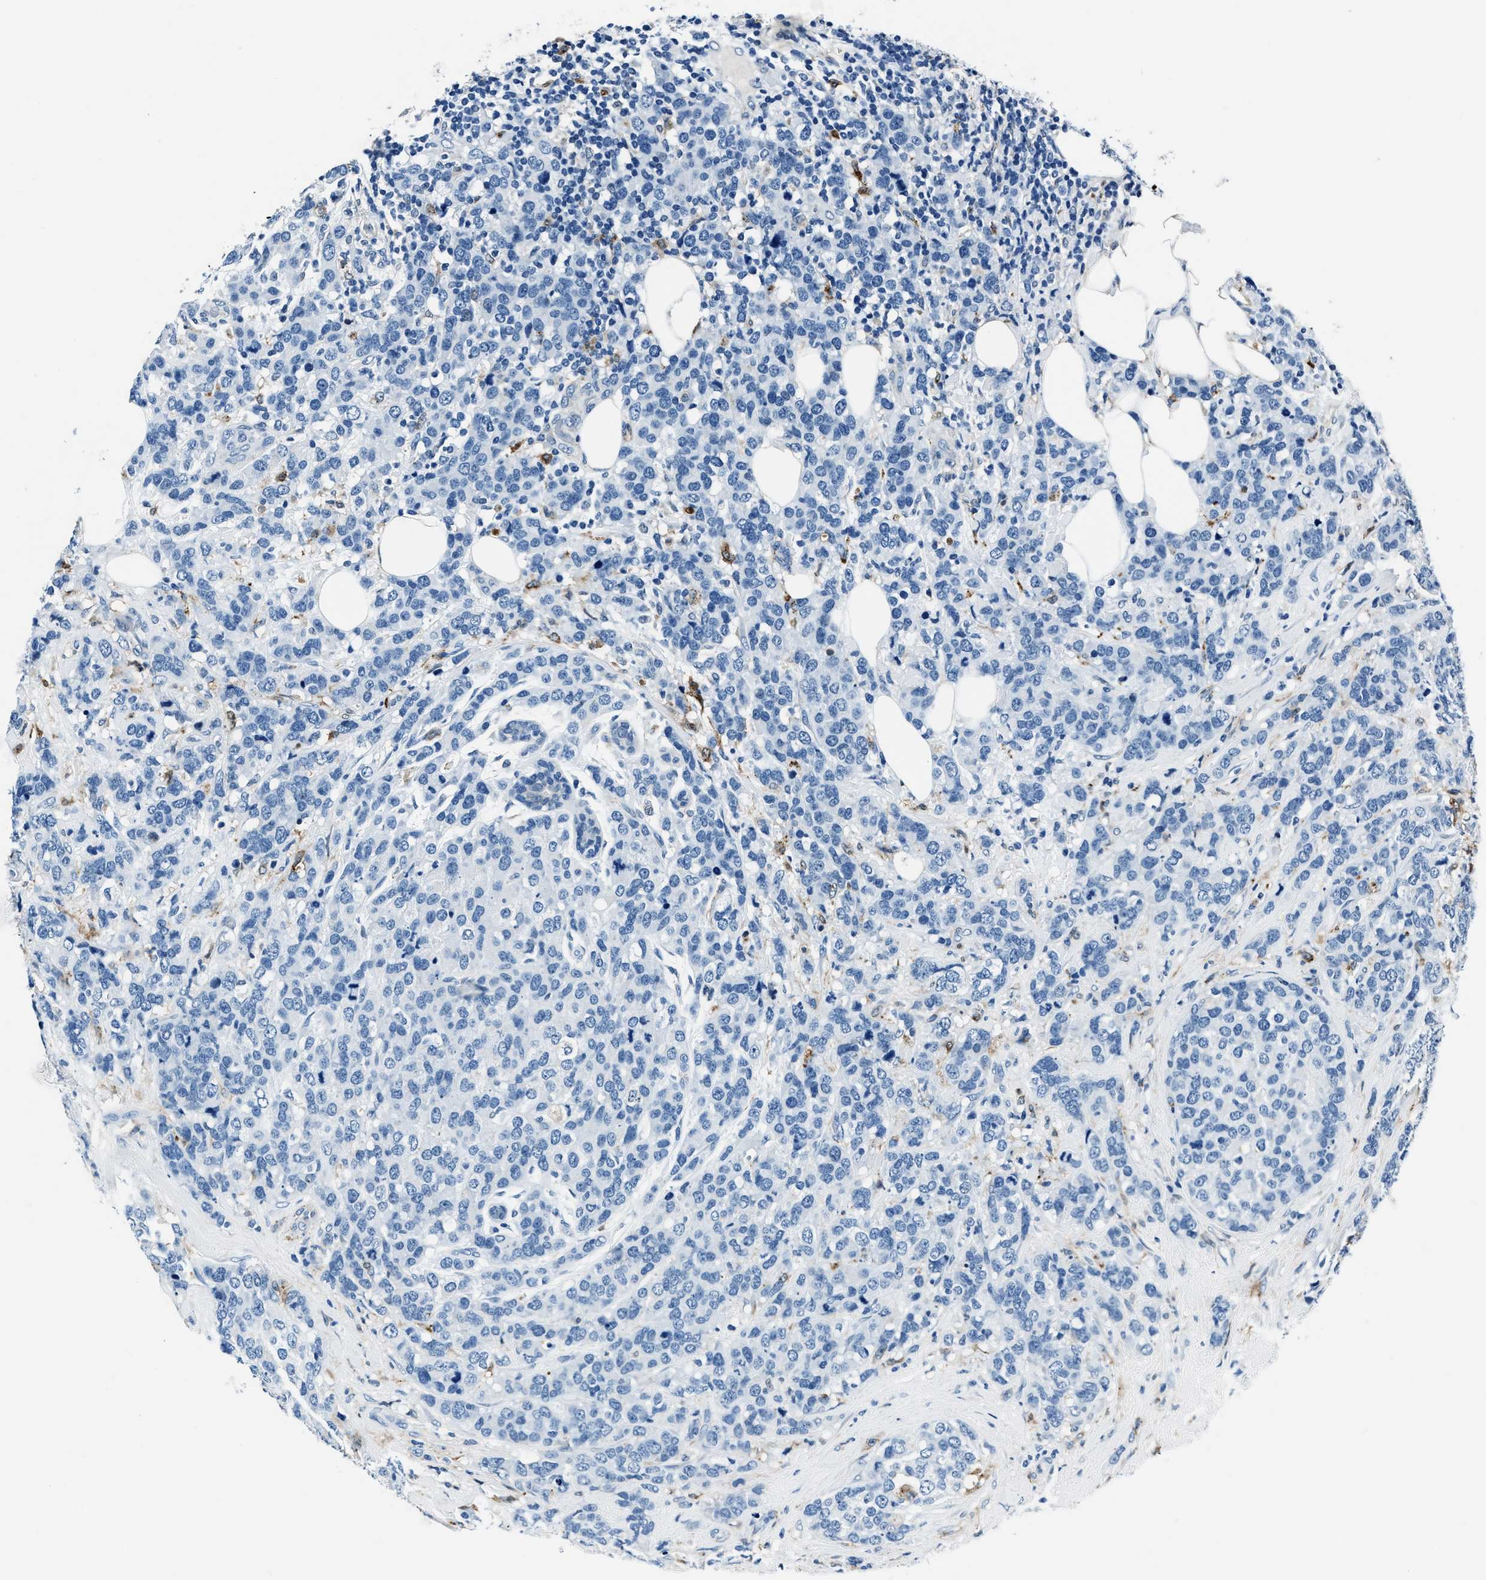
{"staining": {"intensity": "negative", "quantity": "none", "location": "none"}, "tissue": "breast cancer", "cell_type": "Tumor cells", "image_type": "cancer", "snomed": [{"axis": "morphology", "description": "Lobular carcinoma"}, {"axis": "topography", "description": "Breast"}], "caption": "Tumor cells are negative for protein expression in human breast cancer (lobular carcinoma). (DAB (3,3'-diaminobenzidine) immunohistochemistry (IHC) with hematoxylin counter stain).", "gene": "PTPDC1", "patient": {"sex": "female", "age": 59}}